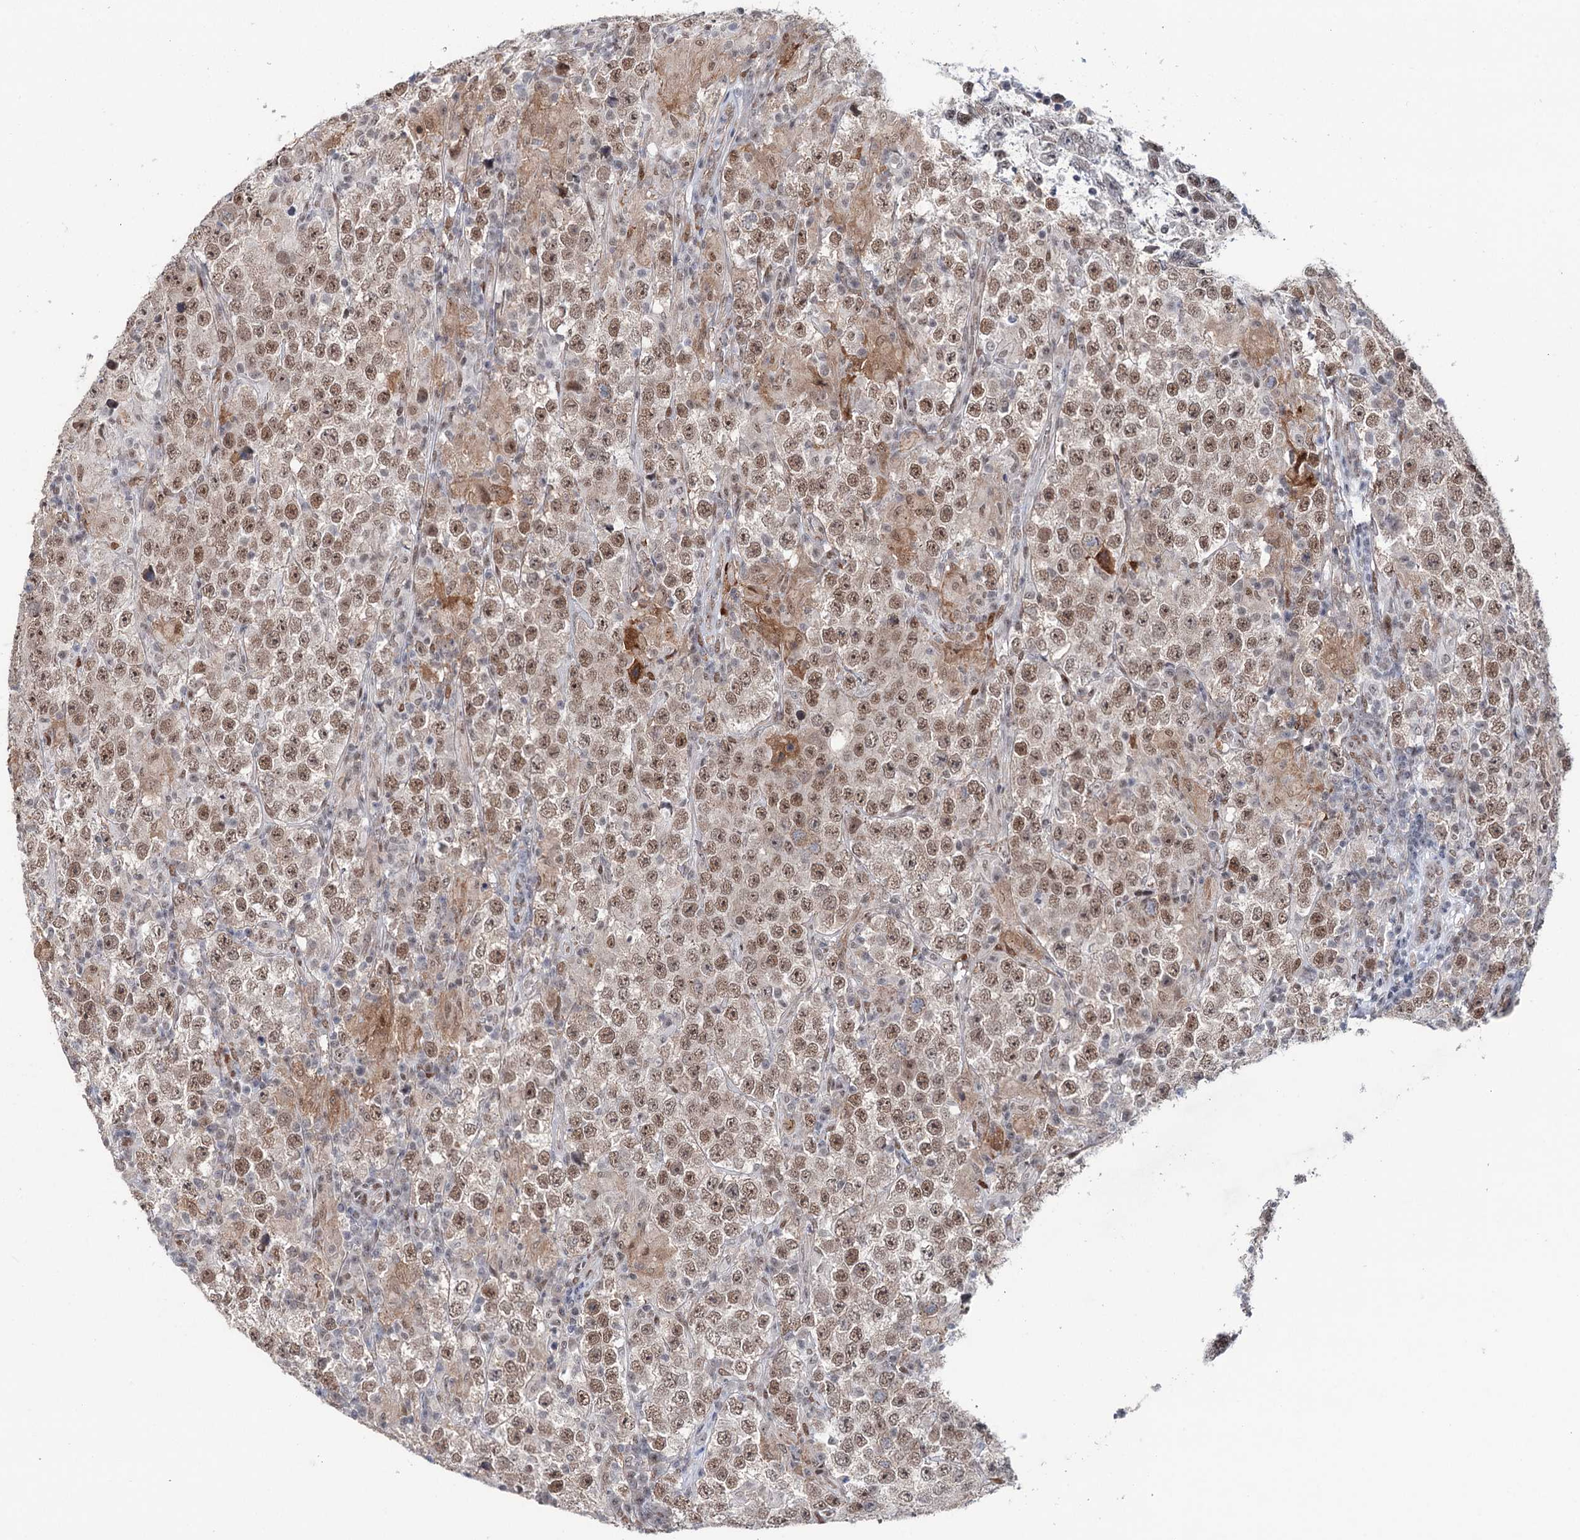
{"staining": {"intensity": "moderate", "quantity": ">75%", "location": "nuclear"}, "tissue": "testis cancer", "cell_type": "Tumor cells", "image_type": "cancer", "snomed": [{"axis": "morphology", "description": "Normal tissue, NOS"}, {"axis": "morphology", "description": "Urothelial carcinoma, High grade"}, {"axis": "morphology", "description": "Seminoma, NOS"}, {"axis": "morphology", "description": "Carcinoma, Embryonal, NOS"}, {"axis": "topography", "description": "Urinary bladder"}, {"axis": "topography", "description": "Testis"}], "caption": "This micrograph demonstrates immunohistochemistry staining of testis cancer, with medium moderate nuclear positivity in about >75% of tumor cells.", "gene": "FAM53A", "patient": {"sex": "male", "age": 41}}